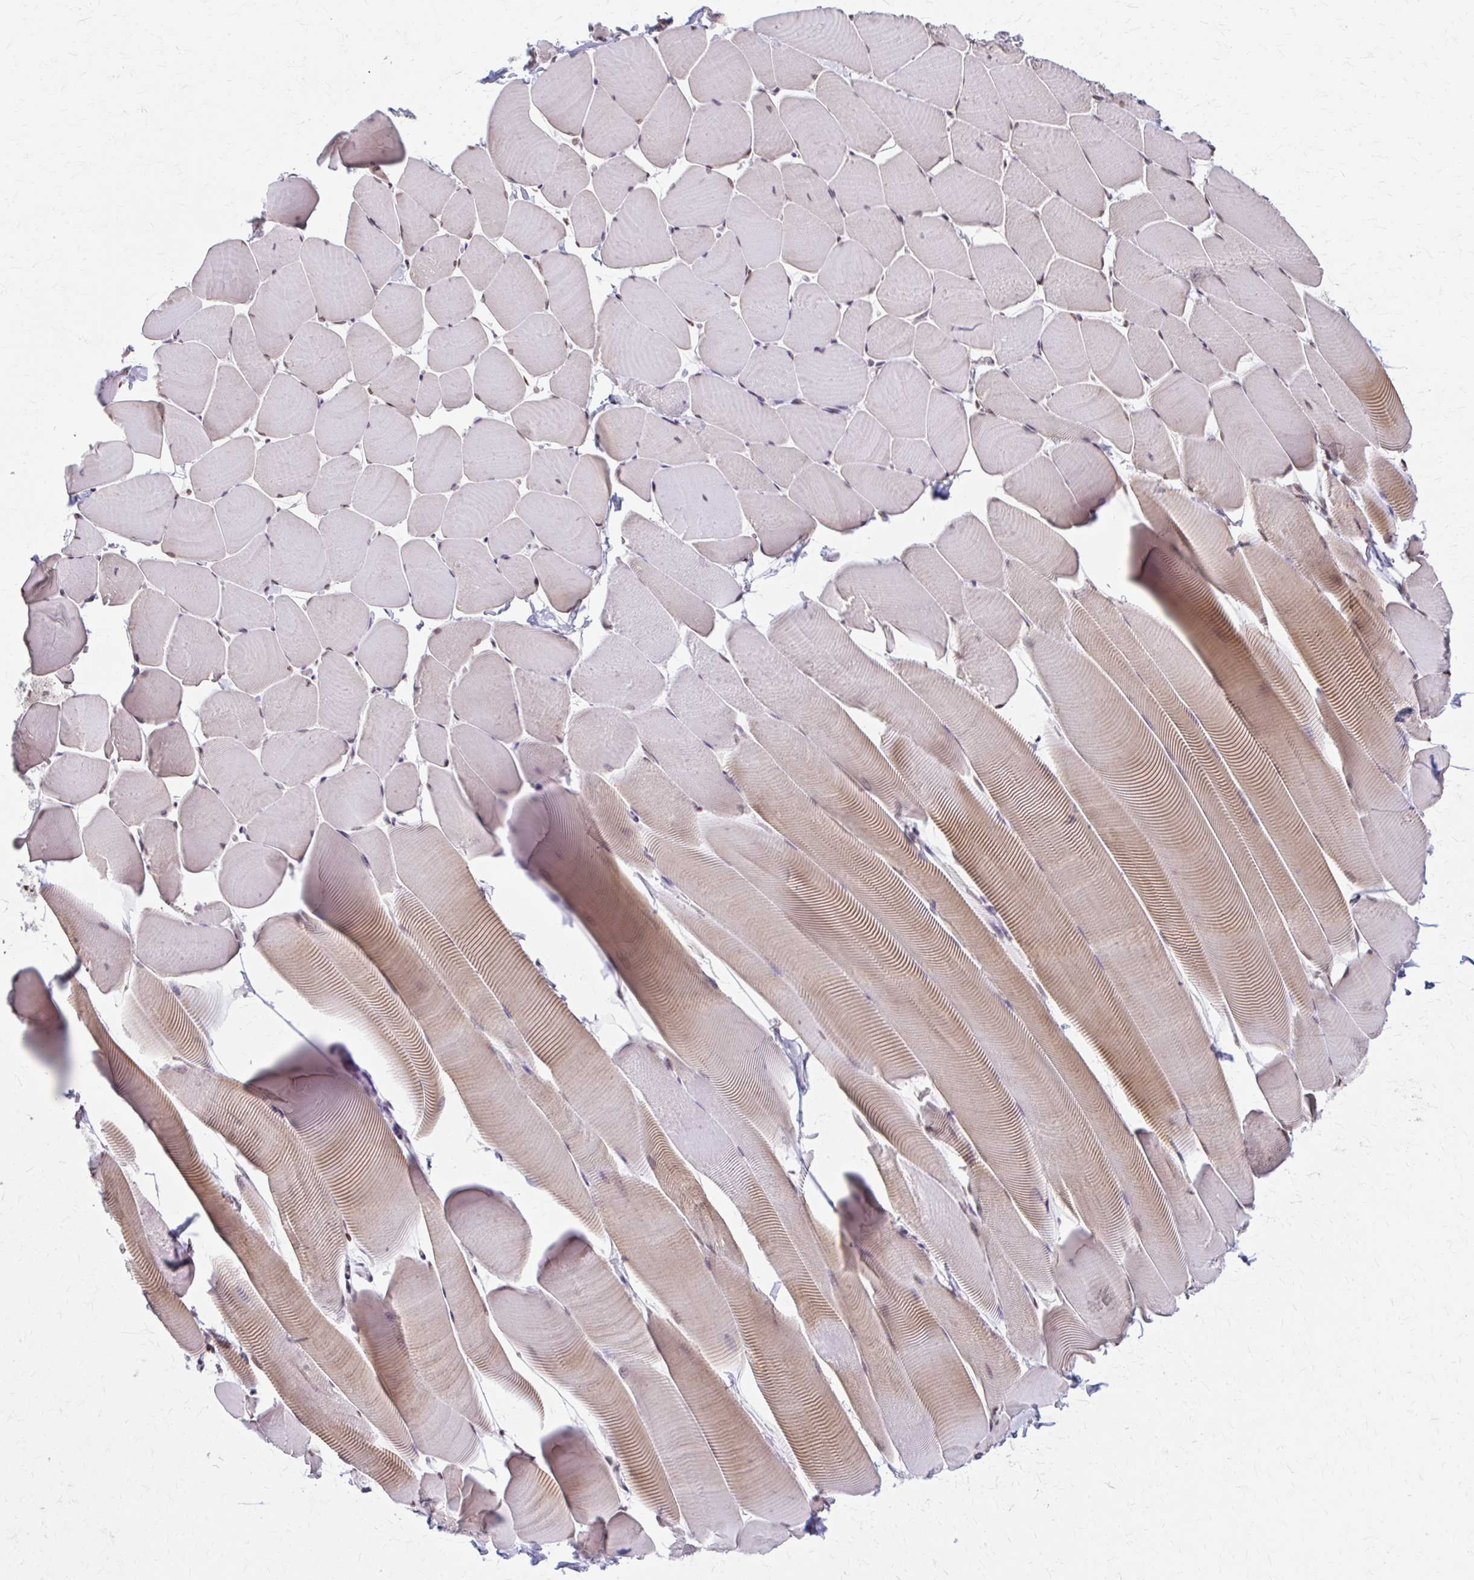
{"staining": {"intensity": "moderate", "quantity": "25%-75%", "location": "cytoplasmic/membranous,nuclear"}, "tissue": "skeletal muscle", "cell_type": "Myocytes", "image_type": "normal", "snomed": [{"axis": "morphology", "description": "Normal tissue, NOS"}, {"axis": "topography", "description": "Skeletal muscle"}], "caption": "Skeletal muscle stained with immunohistochemistry reveals moderate cytoplasmic/membranous,nuclear expression in about 25%-75% of myocytes.", "gene": "ORC3", "patient": {"sex": "male", "age": 25}}